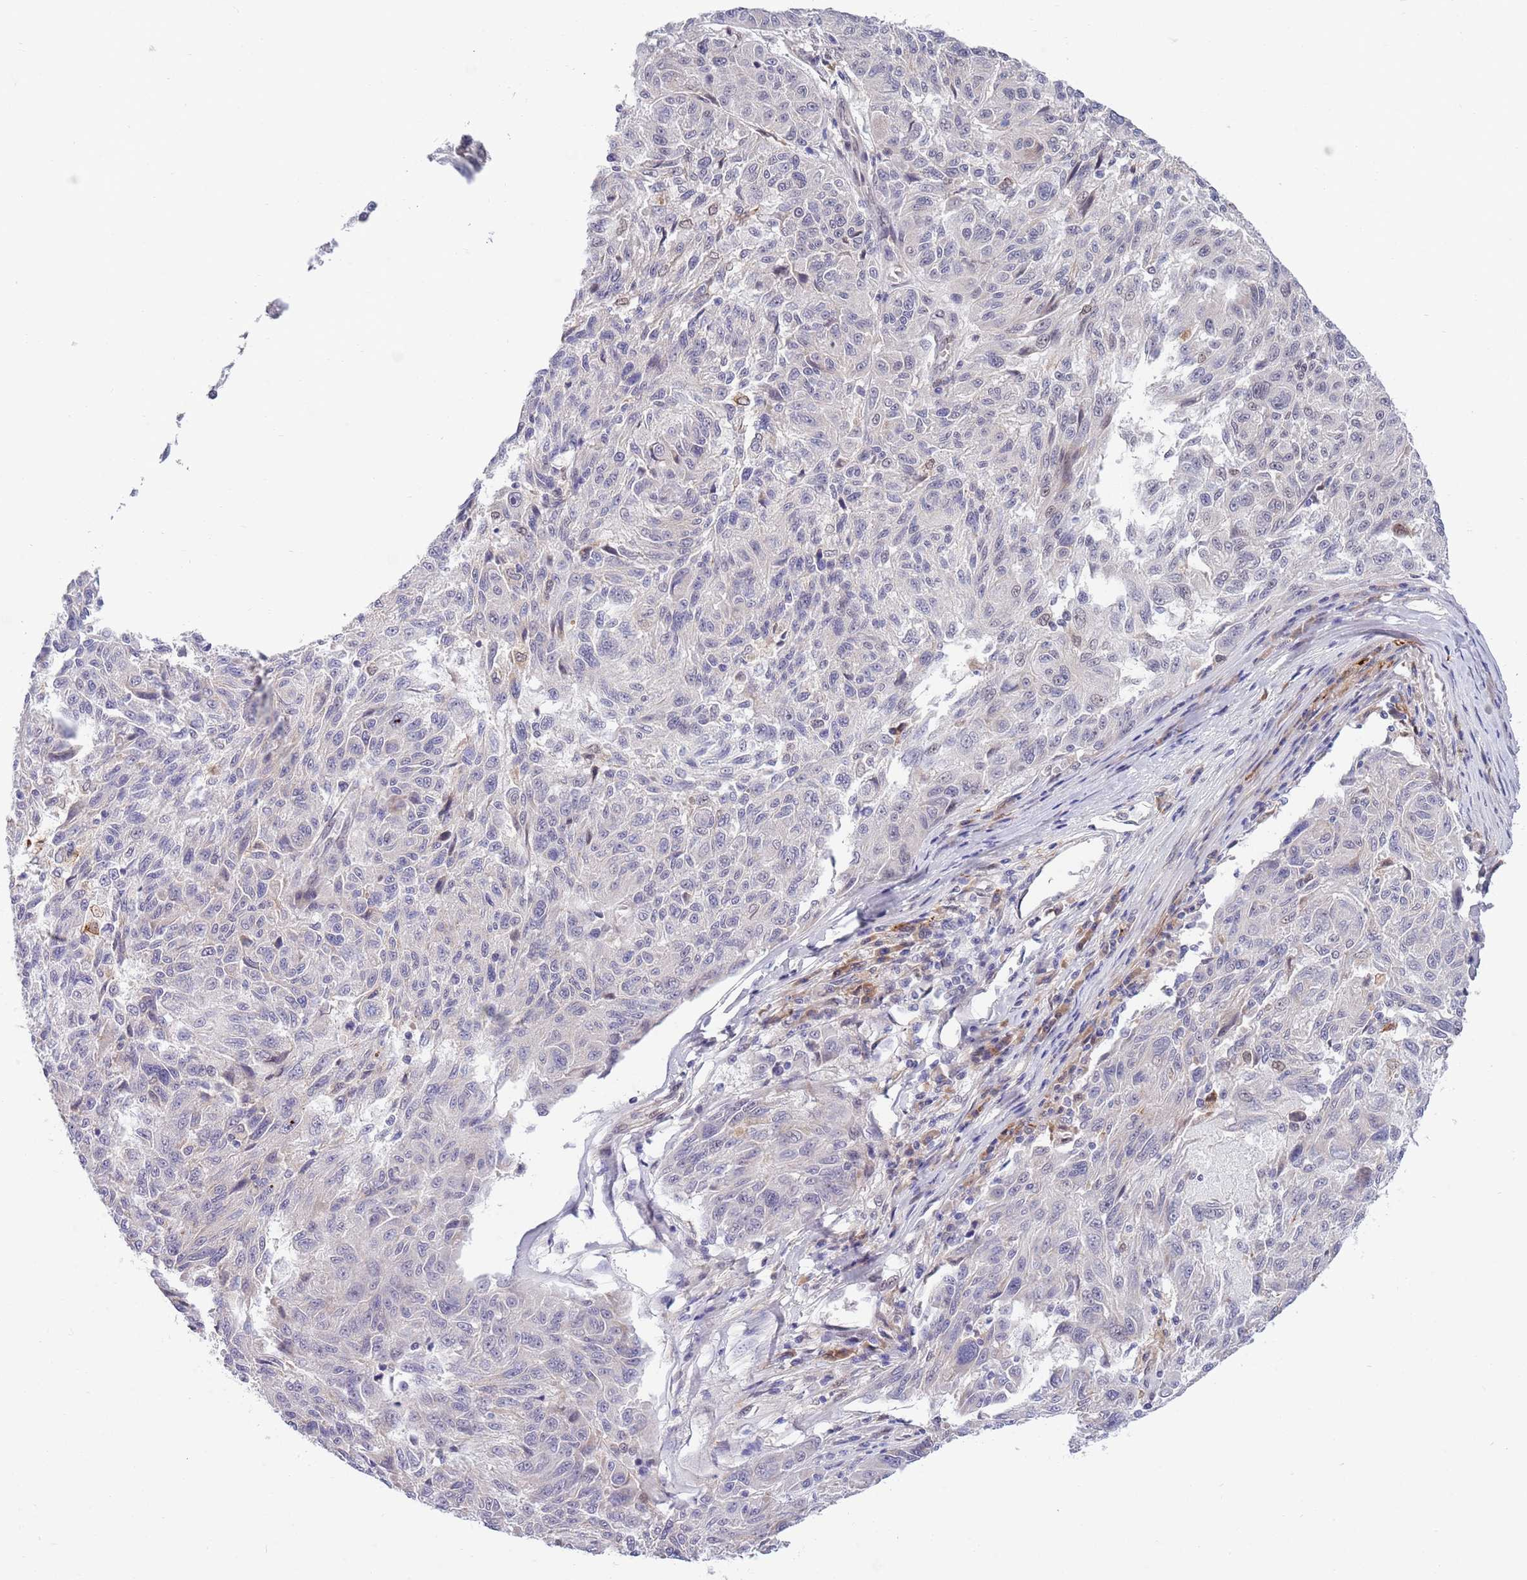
{"staining": {"intensity": "negative", "quantity": "none", "location": "none"}, "tissue": "melanoma", "cell_type": "Tumor cells", "image_type": "cancer", "snomed": [{"axis": "morphology", "description": "Malignant melanoma, NOS"}, {"axis": "topography", "description": "Skin"}], "caption": "Tumor cells are negative for brown protein staining in melanoma.", "gene": "NLRP6", "patient": {"sex": "male", "age": 53}}